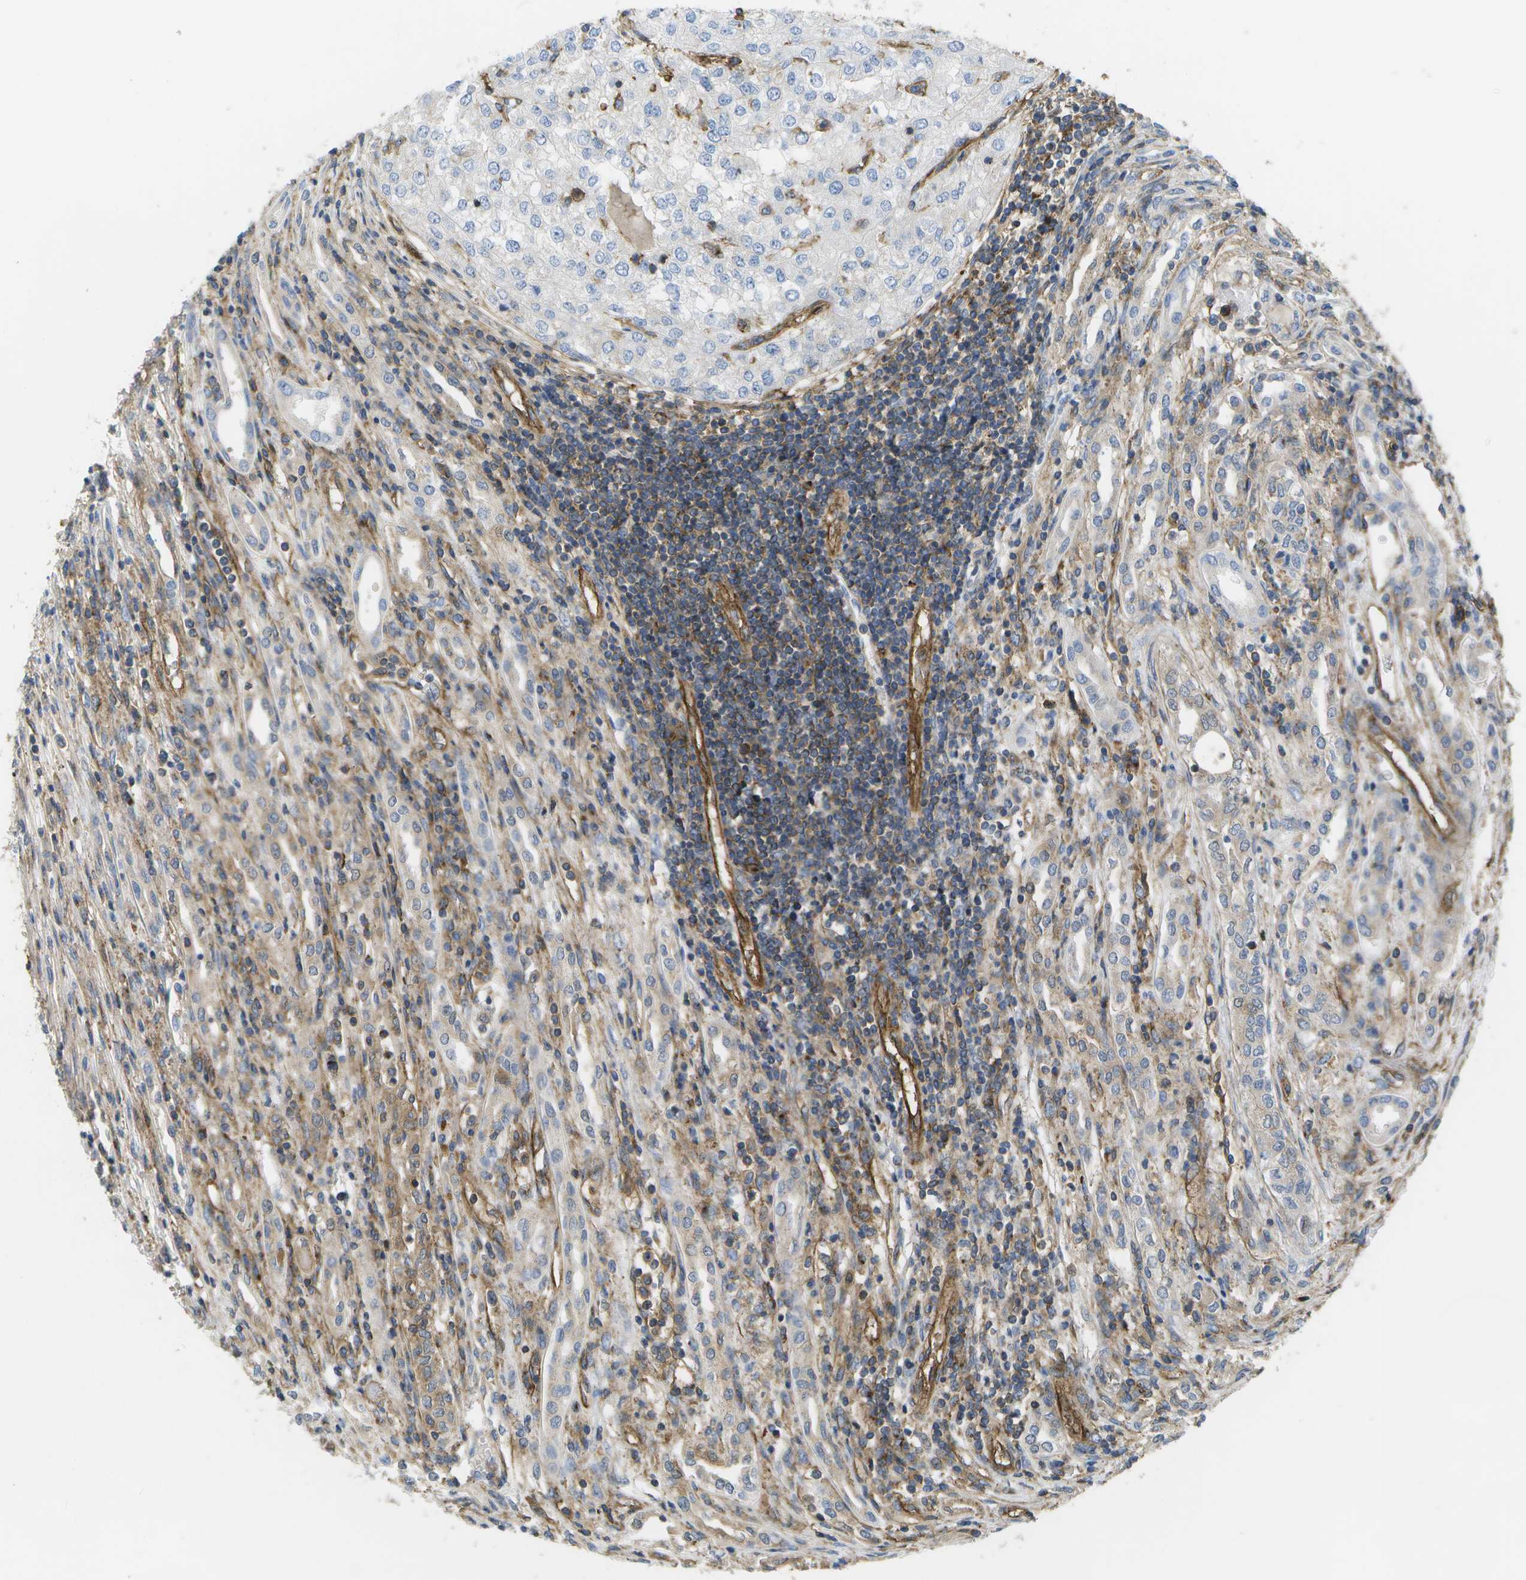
{"staining": {"intensity": "negative", "quantity": "none", "location": "none"}, "tissue": "renal cancer", "cell_type": "Tumor cells", "image_type": "cancer", "snomed": [{"axis": "morphology", "description": "Adenocarcinoma, NOS"}, {"axis": "topography", "description": "Kidney"}], "caption": "A histopathology image of human adenocarcinoma (renal) is negative for staining in tumor cells.", "gene": "BST2", "patient": {"sex": "female", "age": 54}}